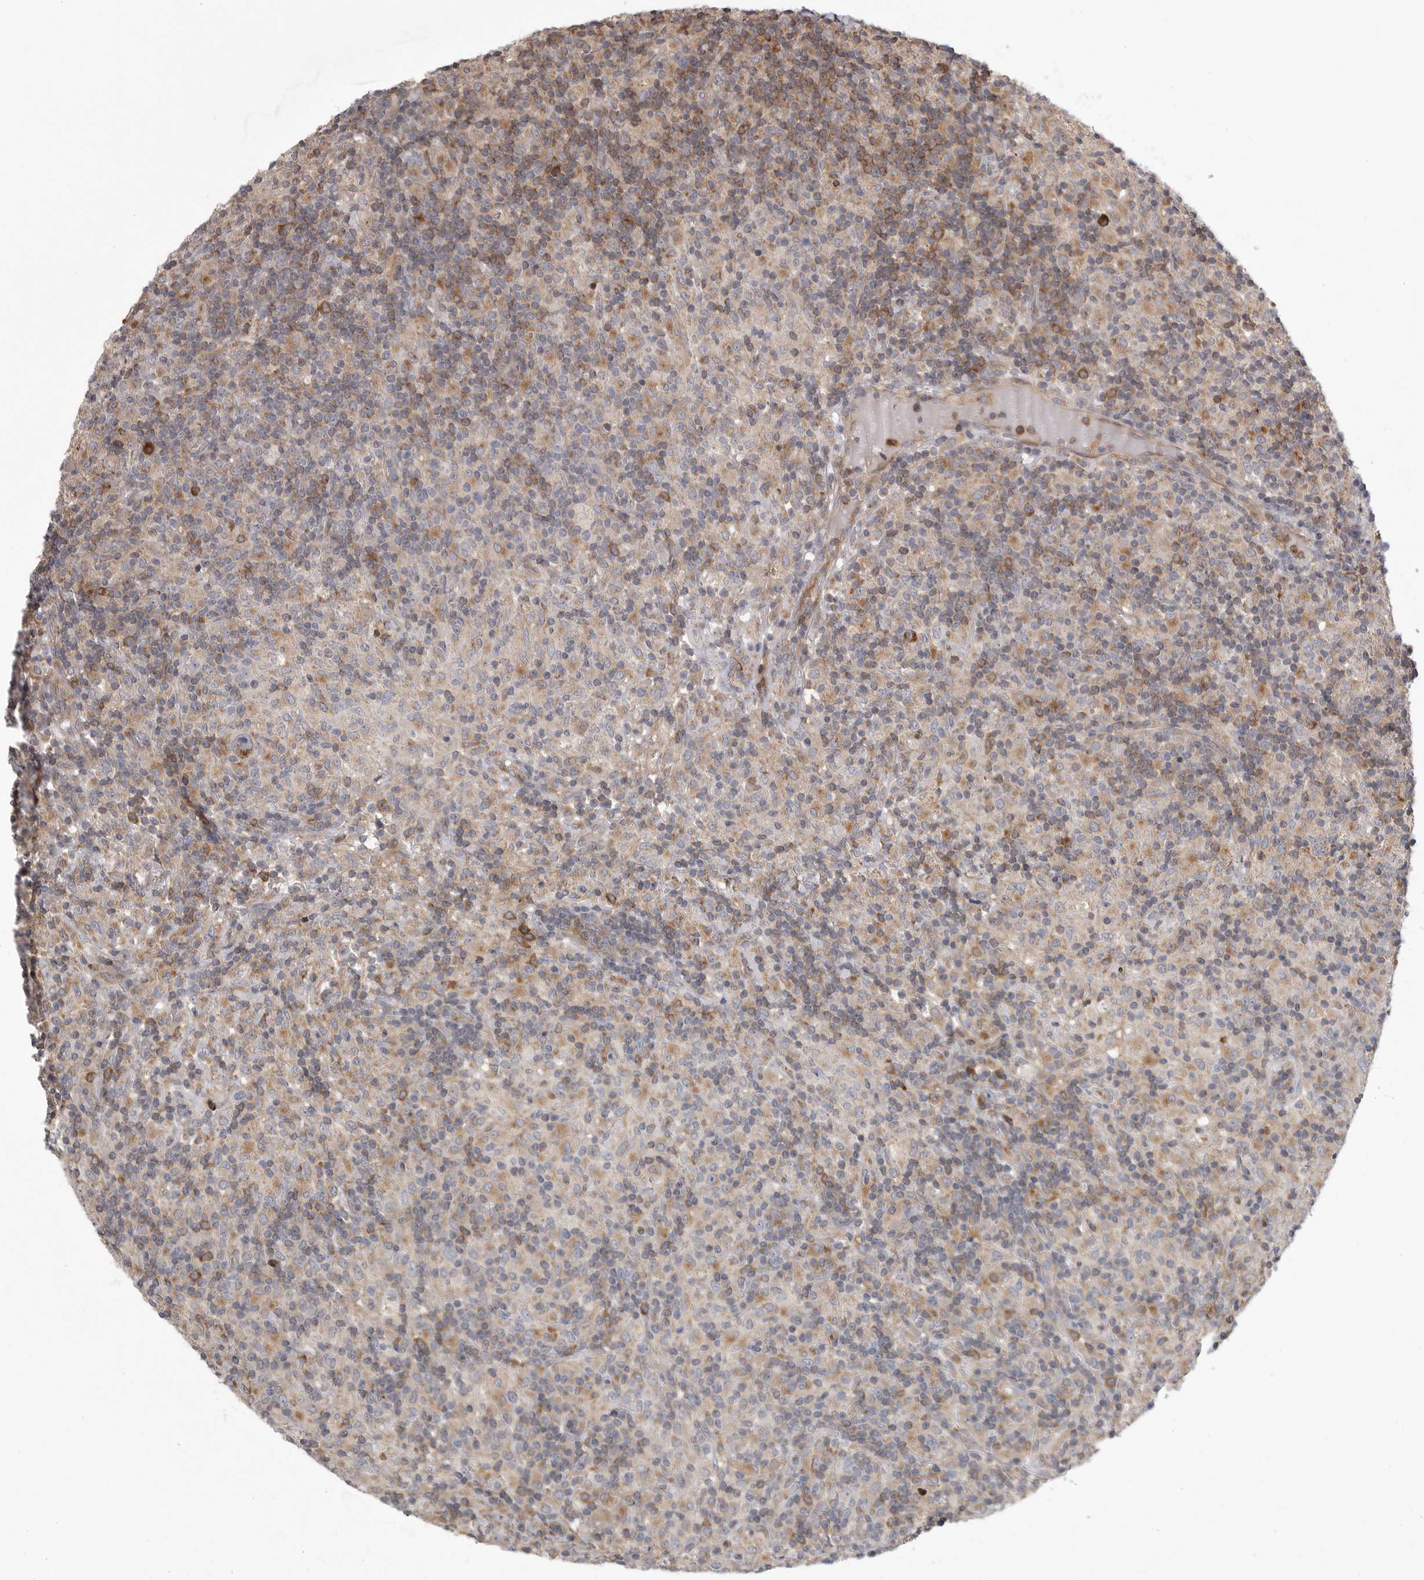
{"staining": {"intensity": "moderate", "quantity": ">75%", "location": "cytoplasmic/membranous"}, "tissue": "lymphoma", "cell_type": "Tumor cells", "image_type": "cancer", "snomed": [{"axis": "morphology", "description": "Hodgkin's disease, NOS"}, {"axis": "topography", "description": "Lymph node"}], "caption": "This micrograph demonstrates immunohistochemistry (IHC) staining of human lymphoma, with medium moderate cytoplasmic/membranous staining in about >75% of tumor cells.", "gene": "OXR1", "patient": {"sex": "male", "age": 70}}